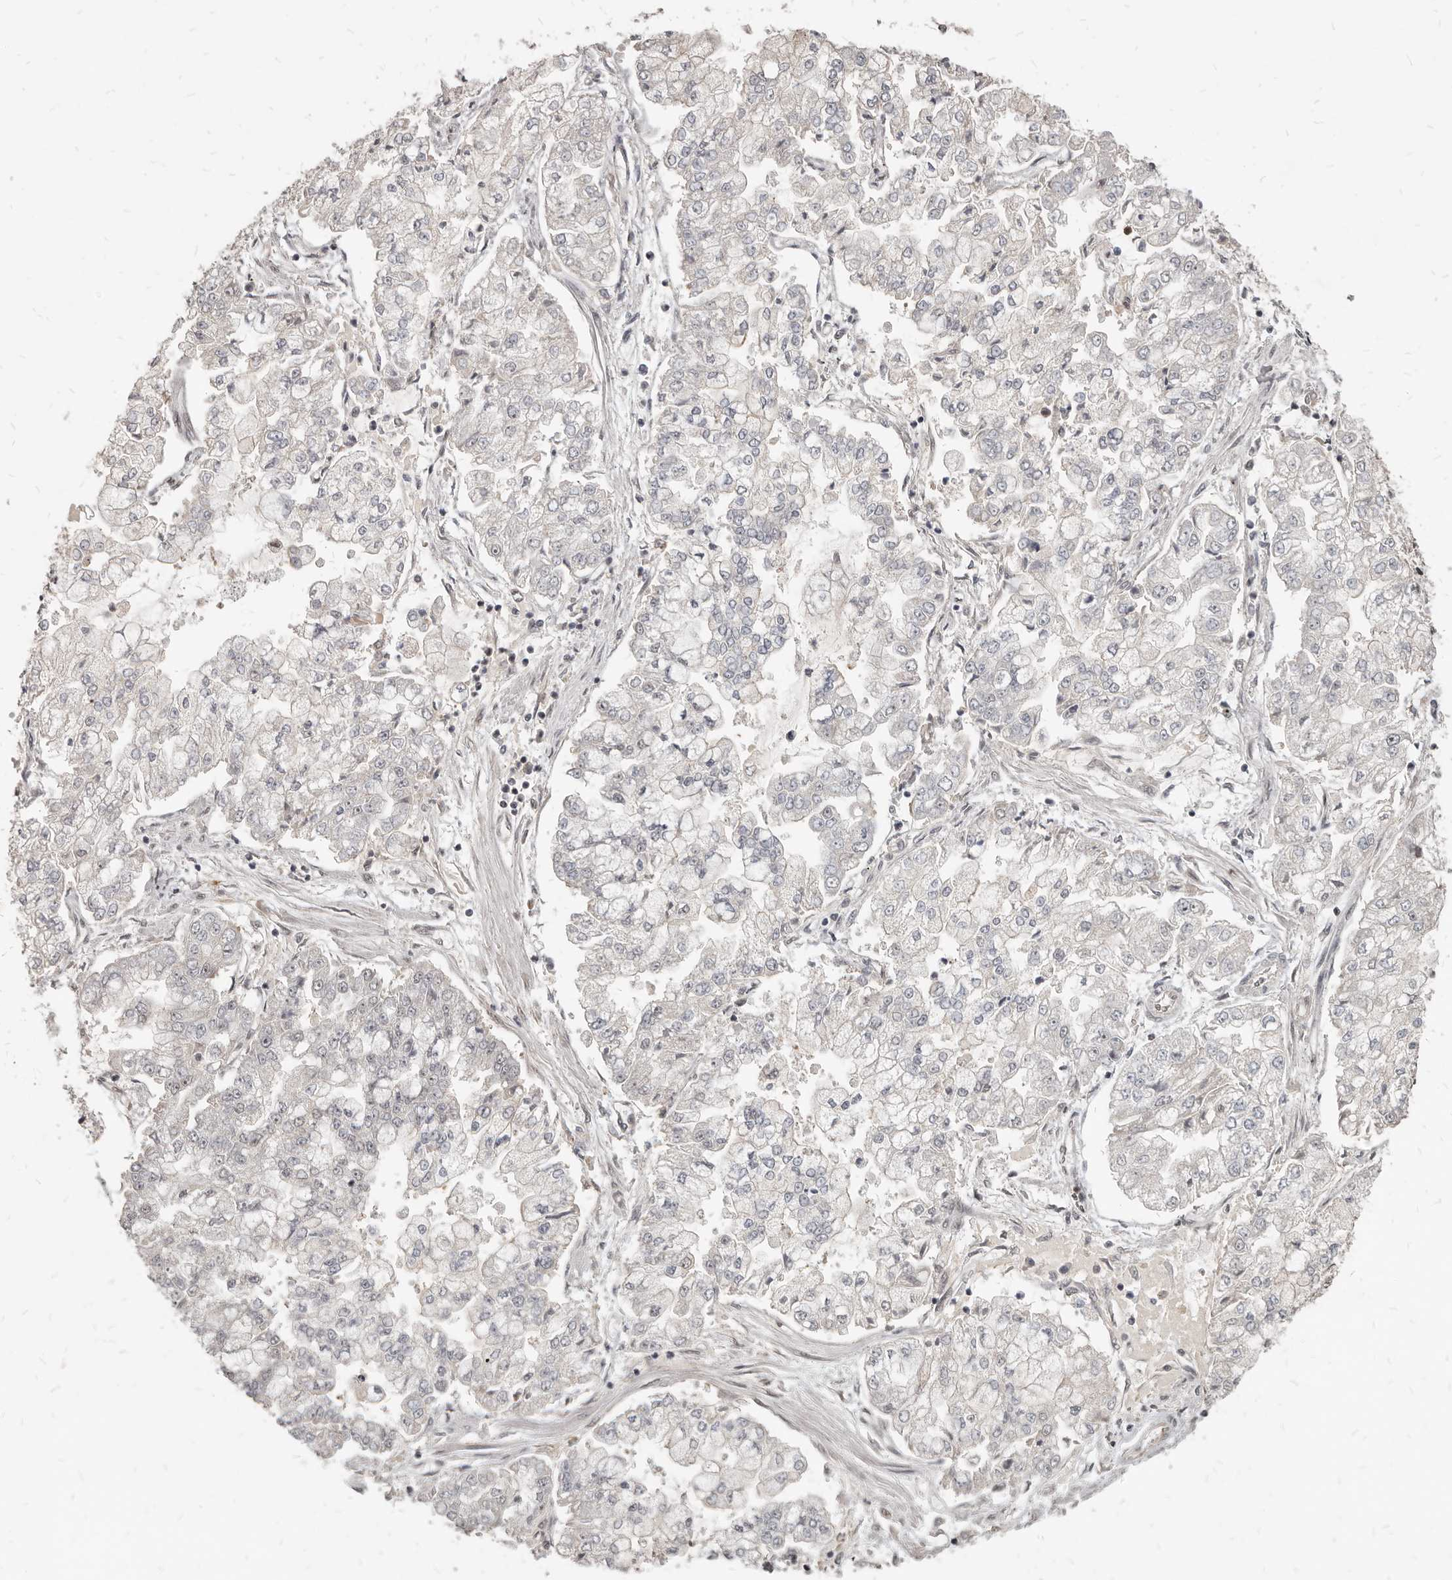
{"staining": {"intensity": "negative", "quantity": "none", "location": "none"}, "tissue": "stomach cancer", "cell_type": "Tumor cells", "image_type": "cancer", "snomed": [{"axis": "morphology", "description": "Adenocarcinoma, NOS"}, {"axis": "topography", "description": "Stomach"}], "caption": "Human adenocarcinoma (stomach) stained for a protein using IHC shows no expression in tumor cells.", "gene": "ATF5", "patient": {"sex": "male", "age": 76}}